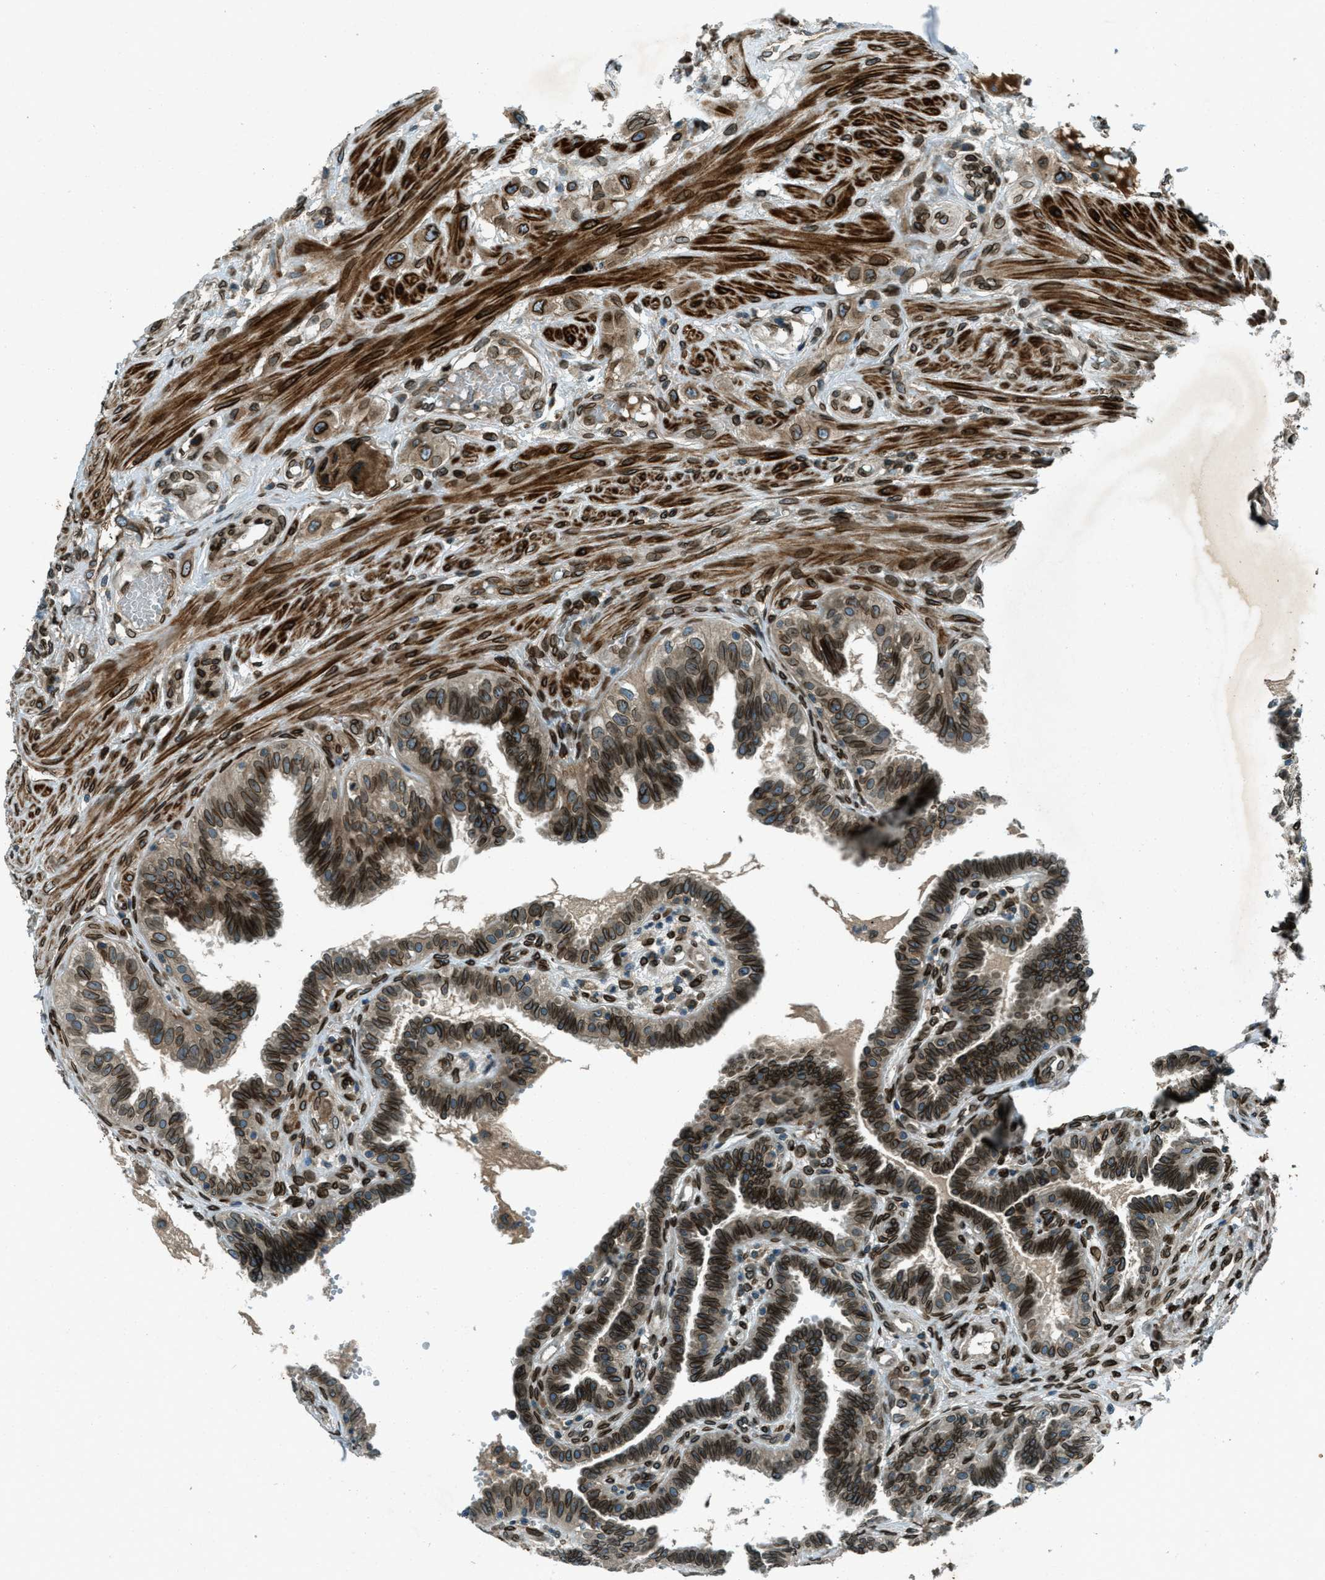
{"staining": {"intensity": "strong", "quantity": ">75%", "location": "cytoplasmic/membranous,nuclear"}, "tissue": "fallopian tube", "cell_type": "Glandular cells", "image_type": "normal", "snomed": [{"axis": "morphology", "description": "Normal tissue, NOS"}, {"axis": "topography", "description": "Fallopian tube"}, {"axis": "topography", "description": "Placenta"}], "caption": "Immunohistochemical staining of normal human fallopian tube shows high levels of strong cytoplasmic/membranous,nuclear expression in approximately >75% of glandular cells.", "gene": "LEMD2", "patient": {"sex": "female", "age": 34}}